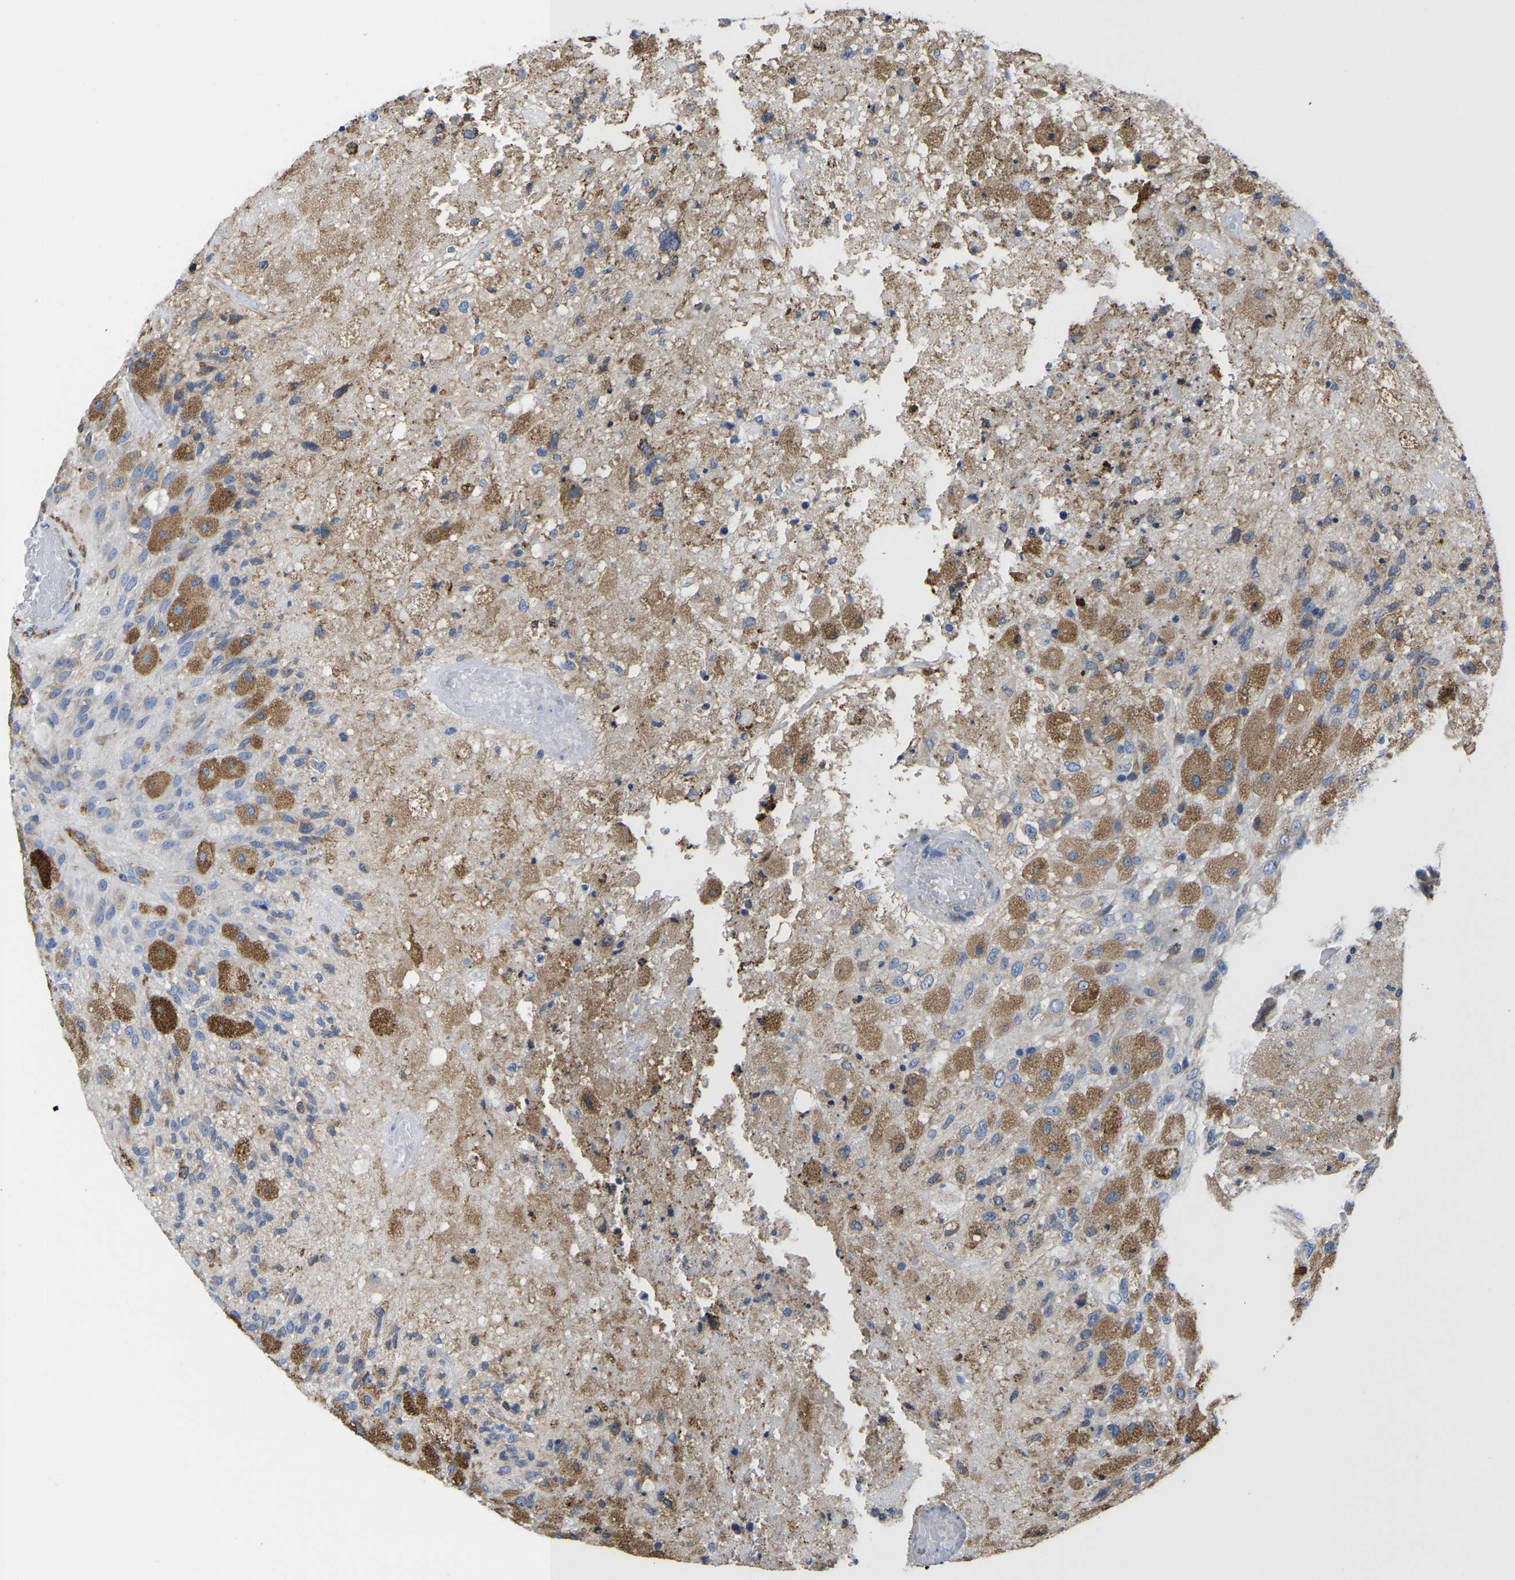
{"staining": {"intensity": "moderate", "quantity": ">75%", "location": "cytoplasmic/membranous"}, "tissue": "glioma", "cell_type": "Tumor cells", "image_type": "cancer", "snomed": [{"axis": "morphology", "description": "Normal tissue, NOS"}, {"axis": "morphology", "description": "Glioma, malignant, High grade"}, {"axis": "topography", "description": "Cerebral cortex"}], "caption": "About >75% of tumor cells in human malignant glioma (high-grade) exhibit moderate cytoplasmic/membranous protein staining as visualized by brown immunohistochemical staining.", "gene": "P4HB", "patient": {"sex": "male", "age": 77}}